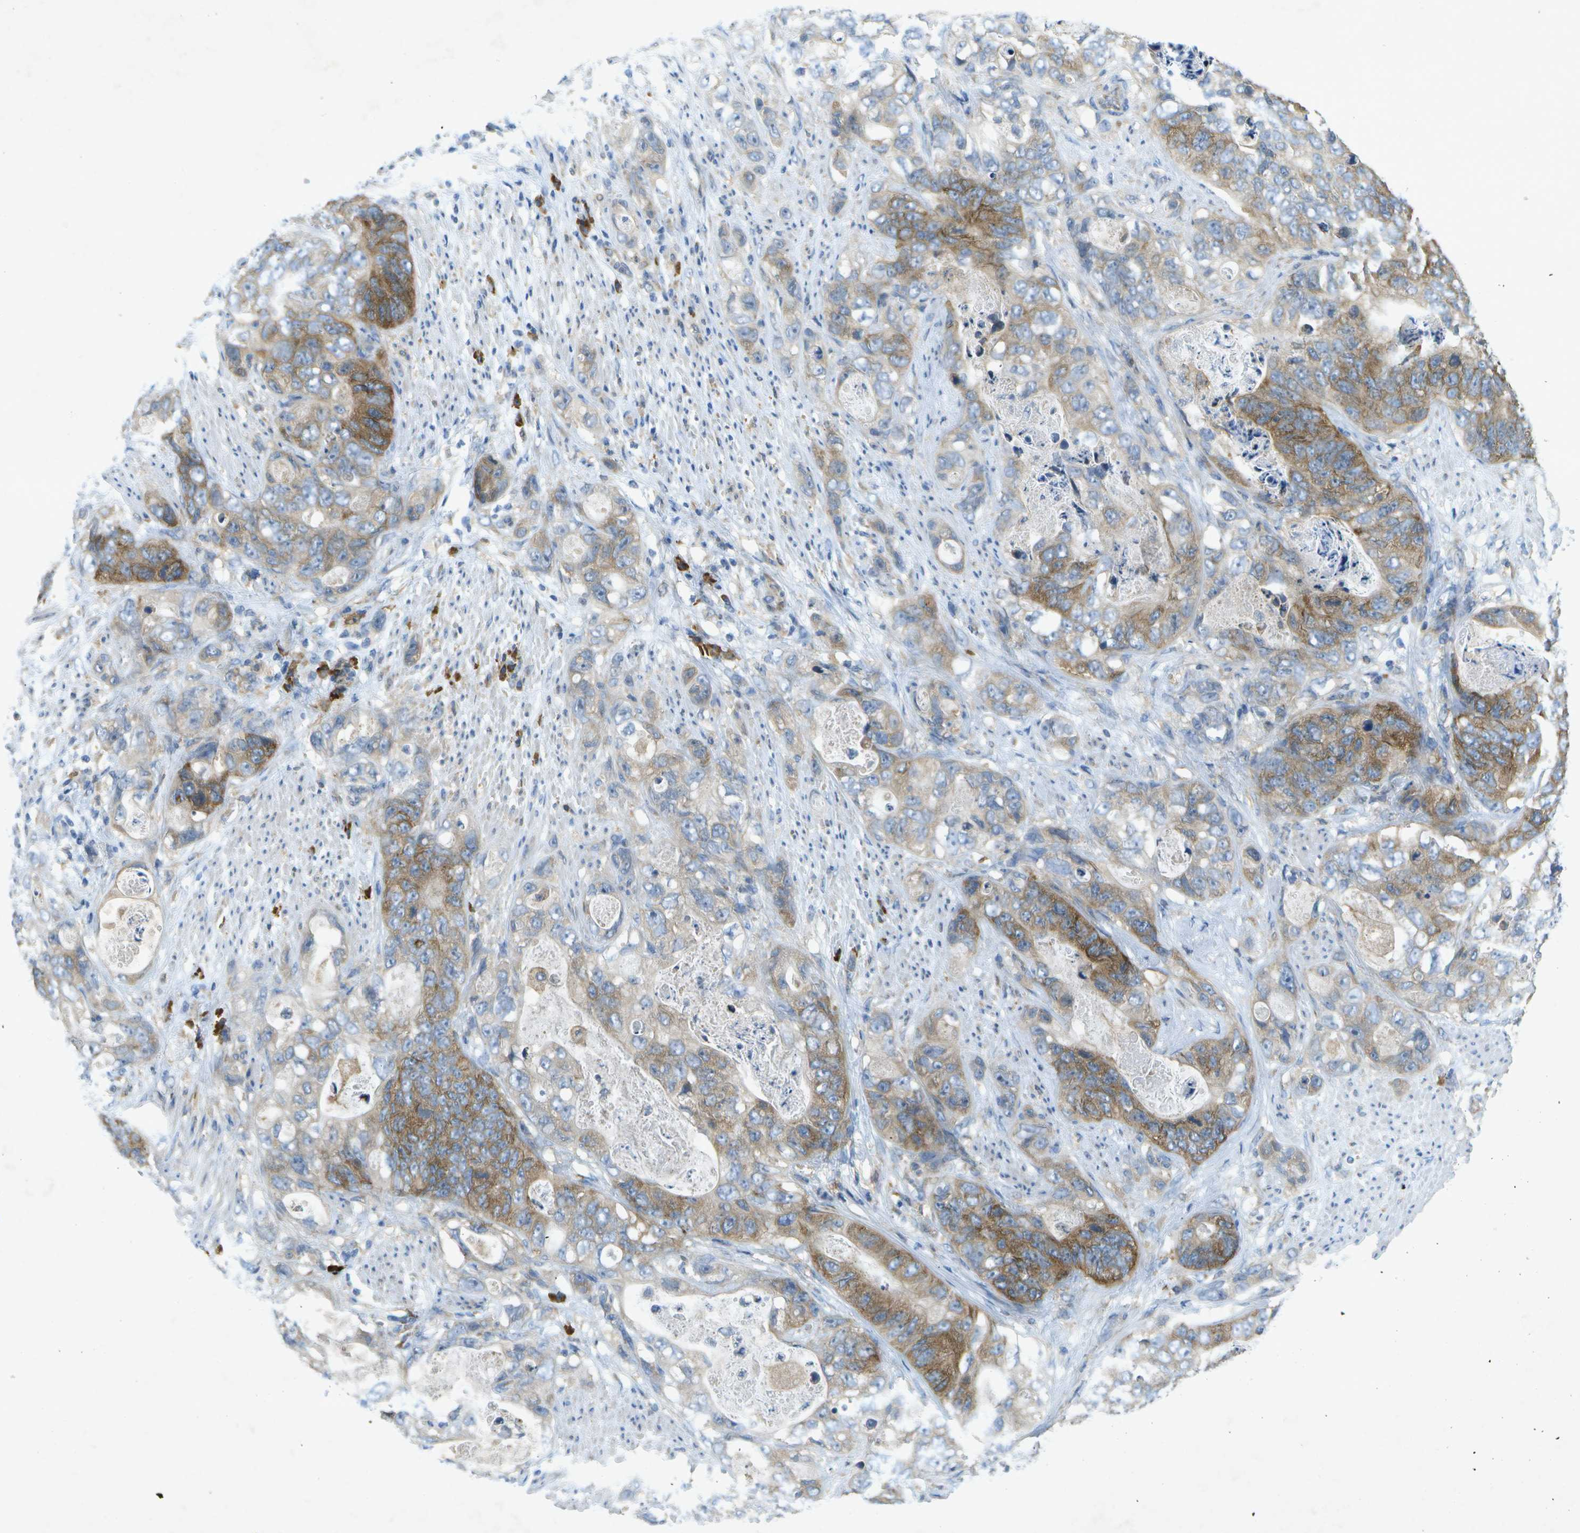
{"staining": {"intensity": "moderate", "quantity": "25%-75%", "location": "cytoplasmic/membranous"}, "tissue": "stomach cancer", "cell_type": "Tumor cells", "image_type": "cancer", "snomed": [{"axis": "morphology", "description": "Adenocarcinoma, NOS"}, {"axis": "topography", "description": "Stomach"}], "caption": "Immunohistochemistry (IHC) image of human adenocarcinoma (stomach) stained for a protein (brown), which shows medium levels of moderate cytoplasmic/membranous staining in about 25%-75% of tumor cells.", "gene": "WNK2", "patient": {"sex": "female", "age": 89}}